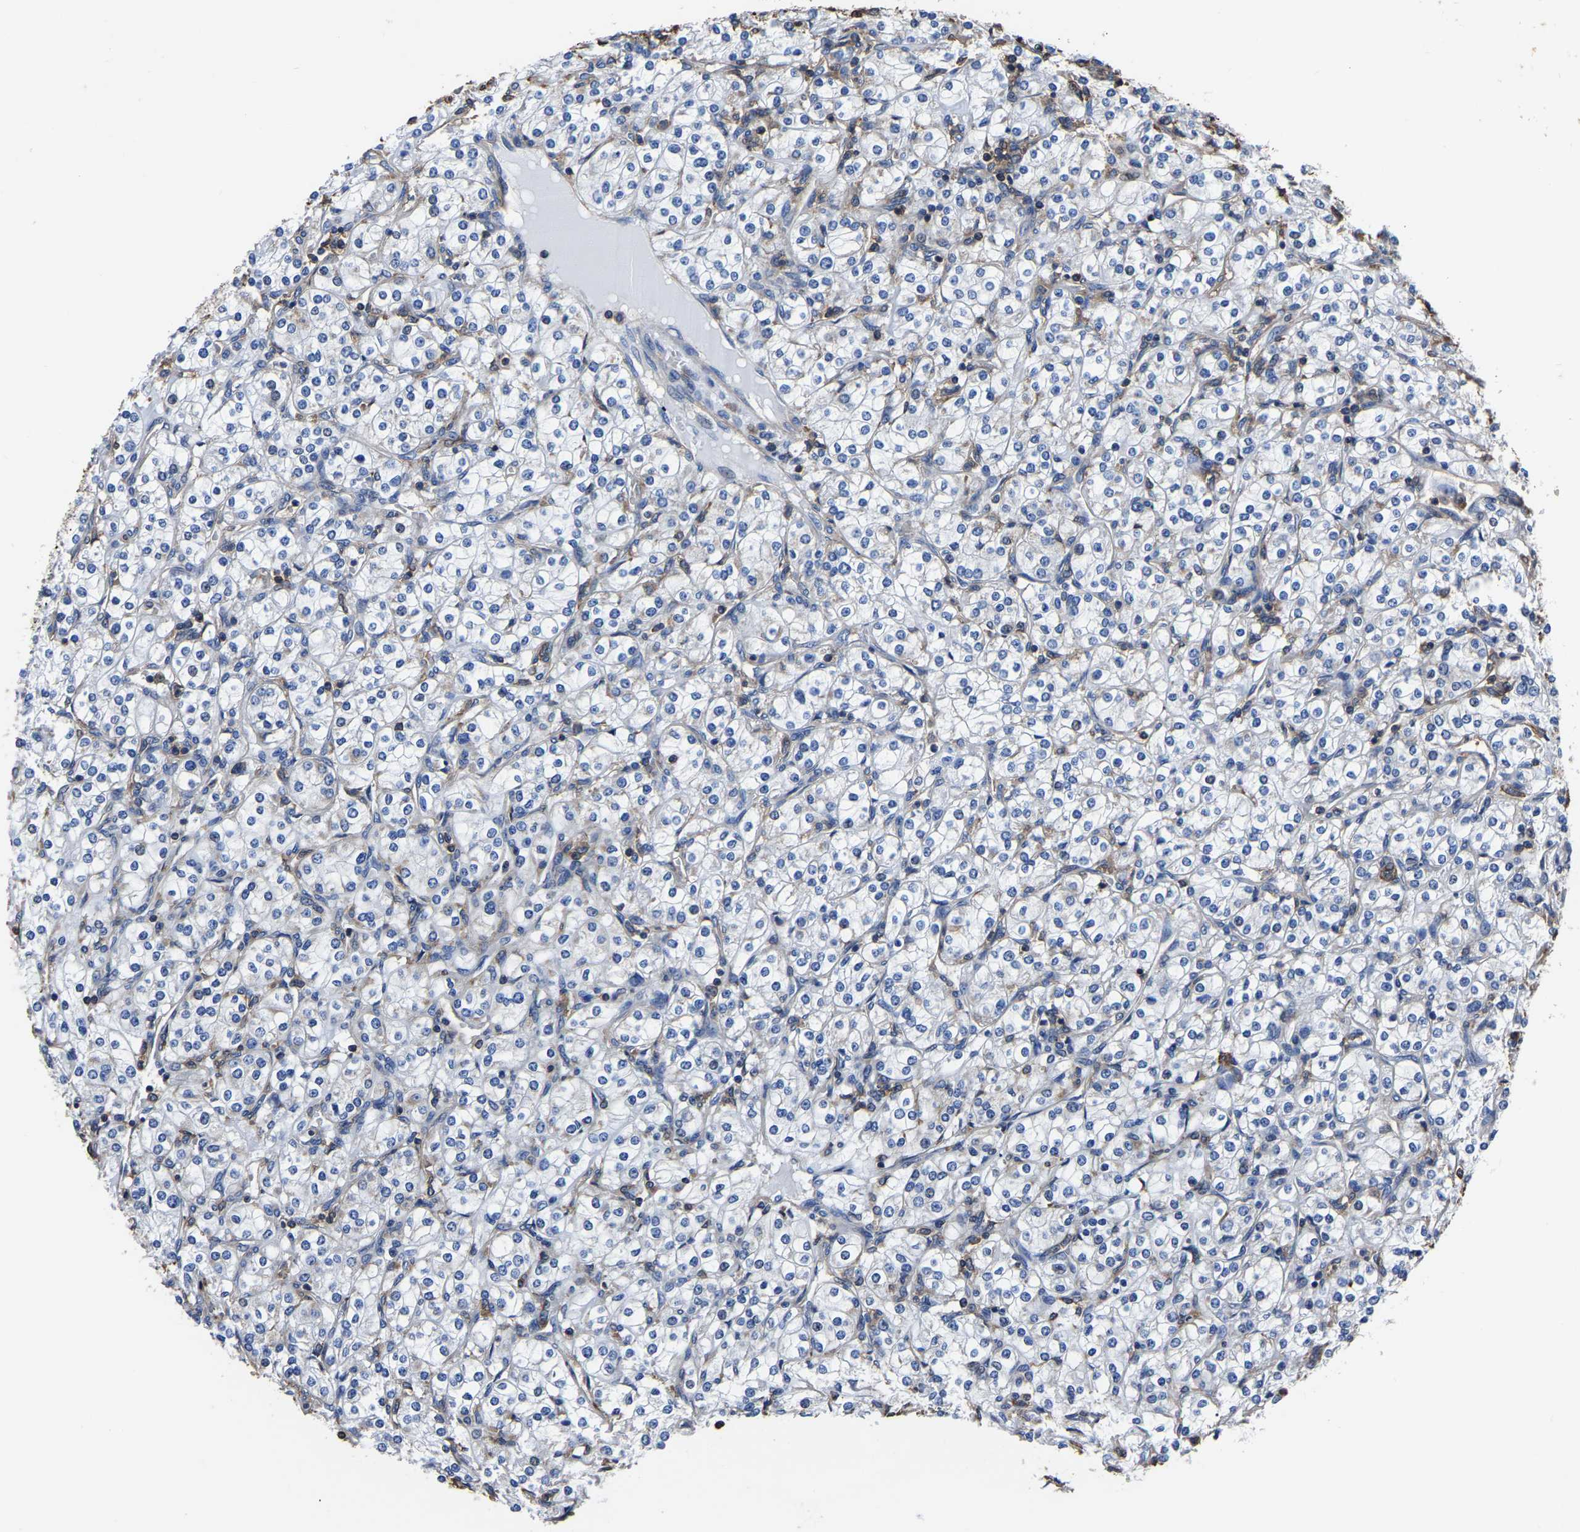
{"staining": {"intensity": "negative", "quantity": "none", "location": "none"}, "tissue": "renal cancer", "cell_type": "Tumor cells", "image_type": "cancer", "snomed": [{"axis": "morphology", "description": "Adenocarcinoma, NOS"}, {"axis": "topography", "description": "Kidney"}], "caption": "Micrograph shows no significant protein expression in tumor cells of renal cancer (adenocarcinoma).", "gene": "ARMT1", "patient": {"sex": "male", "age": 77}}